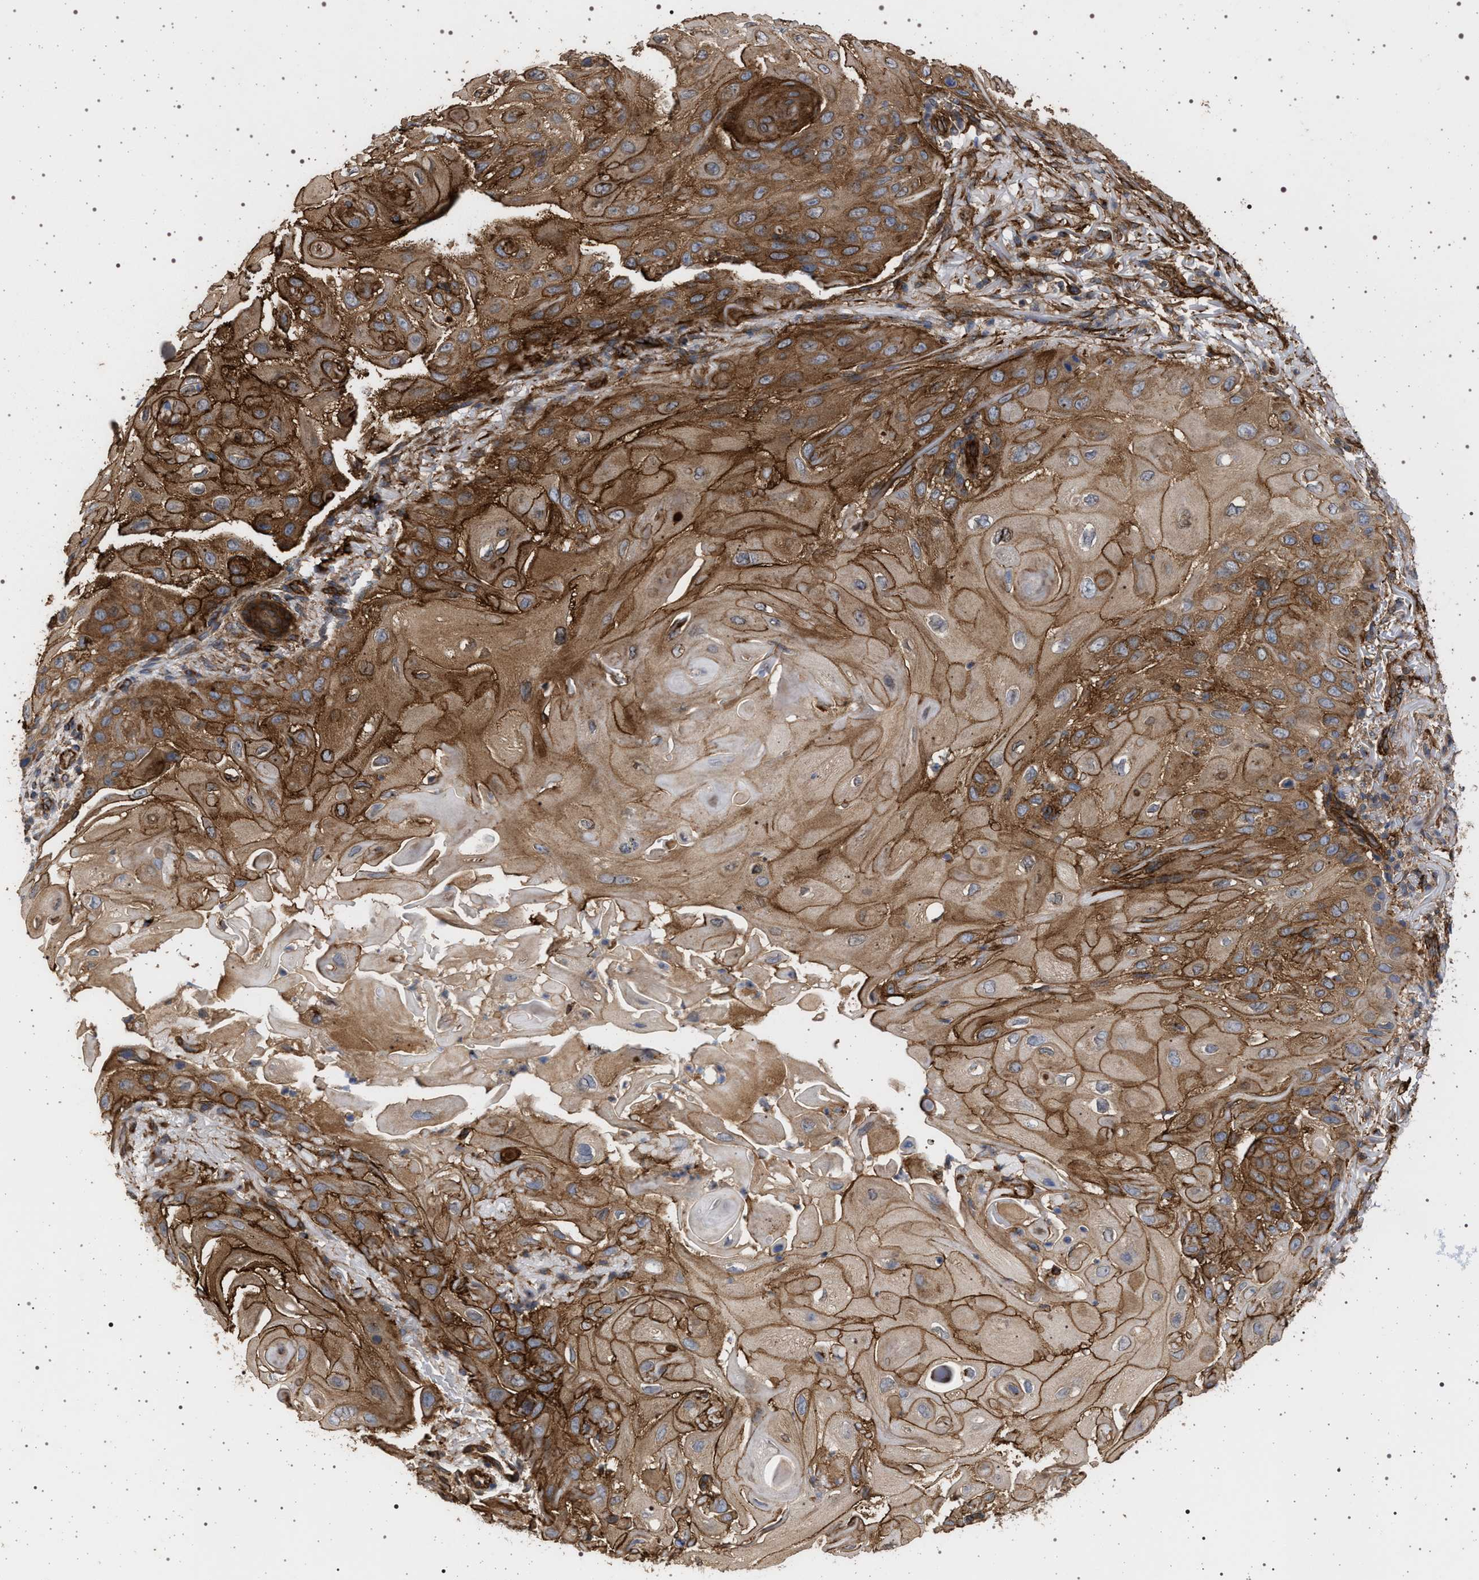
{"staining": {"intensity": "strong", "quantity": ">75%", "location": "cytoplasmic/membranous"}, "tissue": "skin cancer", "cell_type": "Tumor cells", "image_type": "cancer", "snomed": [{"axis": "morphology", "description": "Squamous cell carcinoma, NOS"}, {"axis": "topography", "description": "Skin"}], "caption": "Immunohistochemical staining of human squamous cell carcinoma (skin) reveals strong cytoplasmic/membranous protein positivity in about >75% of tumor cells.", "gene": "IFT20", "patient": {"sex": "female", "age": 77}}